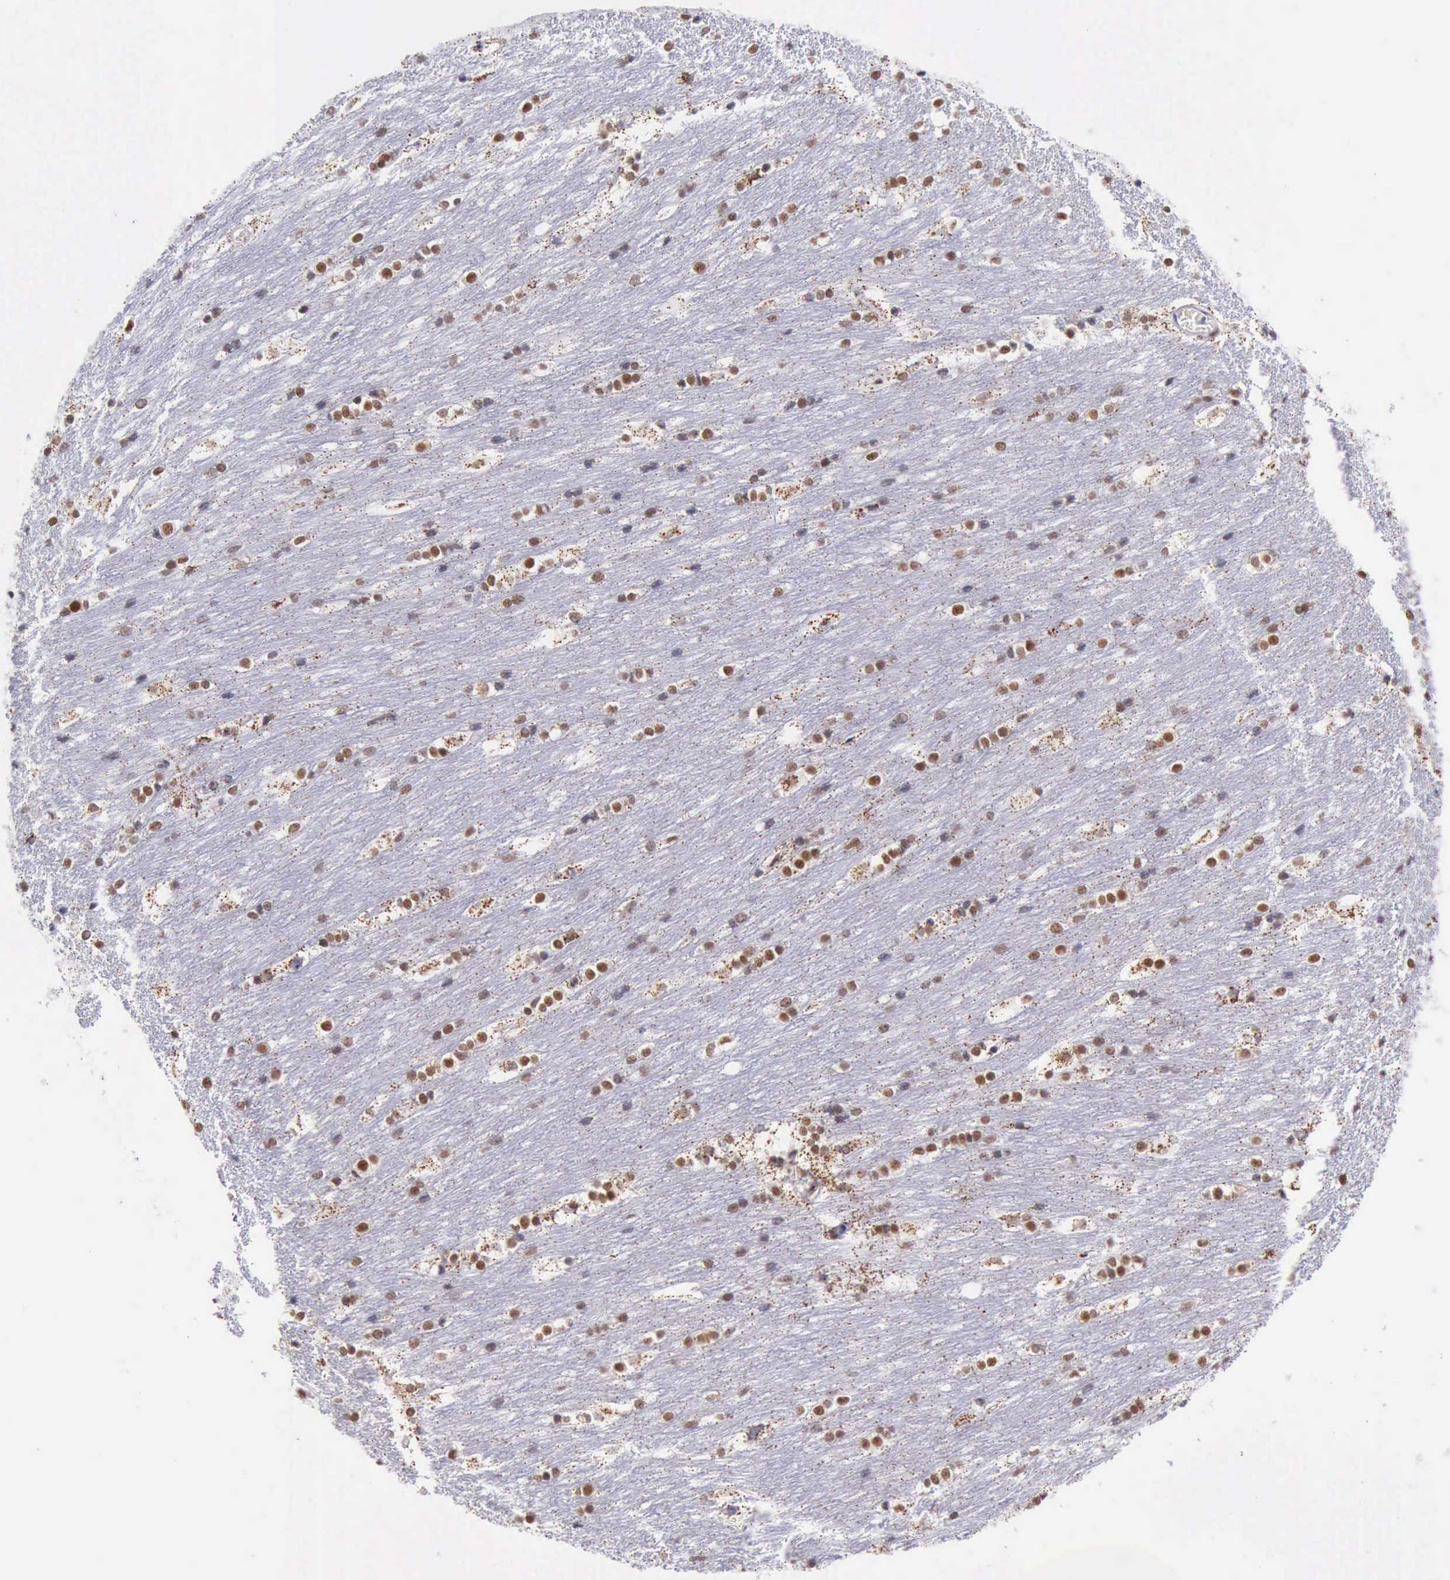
{"staining": {"intensity": "weak", "quantity": "<25%", "location": "nuclear"}, "tissue": "caudate", "cell_type": "Glial cells", "image_type": "normal", "snomed": [{"axis": "morphology", "description": "Normal tissue, NOS"}, {"axis": "topography", "description": "Lateral ventricle wall"}], "caption": "Immunohistochemical staining of normal human caudate displays no significant positivity in glial cells.", "gene": "ERCC4", "patient": {"sex": "female", "age": 19}}